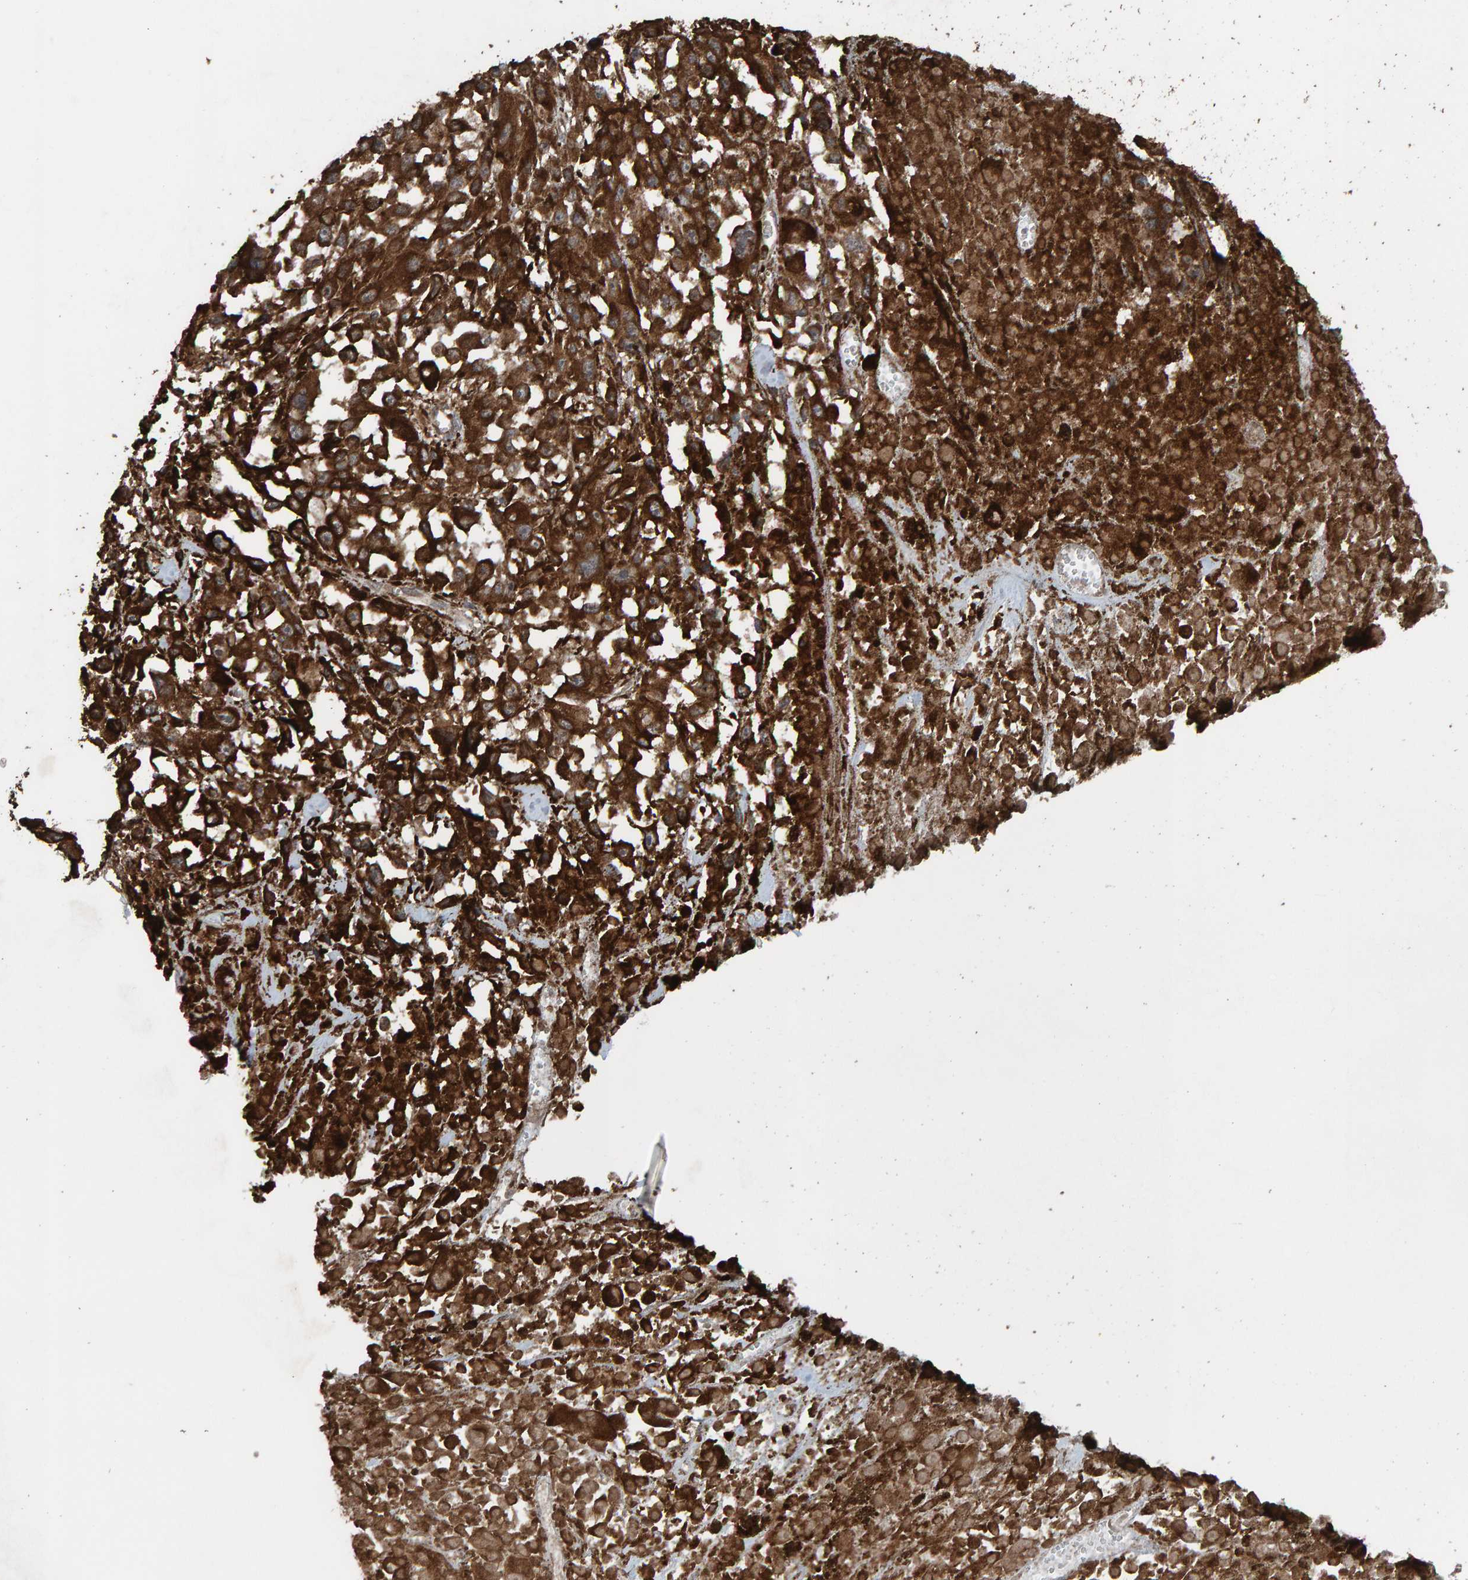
{"staining": {"intensity": "strong", "quantity": ">75%", "location": "cytoplasmic/membranous"}, "tissue": "melanoma", "cell_type": "Tumor cells", "image_type": "cancer", "snomed": [{"axis": "morphology", "description": "Malignant melanoma, Metastatic site"}, {"axis": "topography", "description": "Lymph node"}], "caption": "Human malignant melanoma (metastatic site) stained with a brown dye exhibits strong cytoplasmic/membranous positive expression in about >75% of tumor cells.", "gene": "DUS1L", "patient": {"sex": "male", "age": 59}}